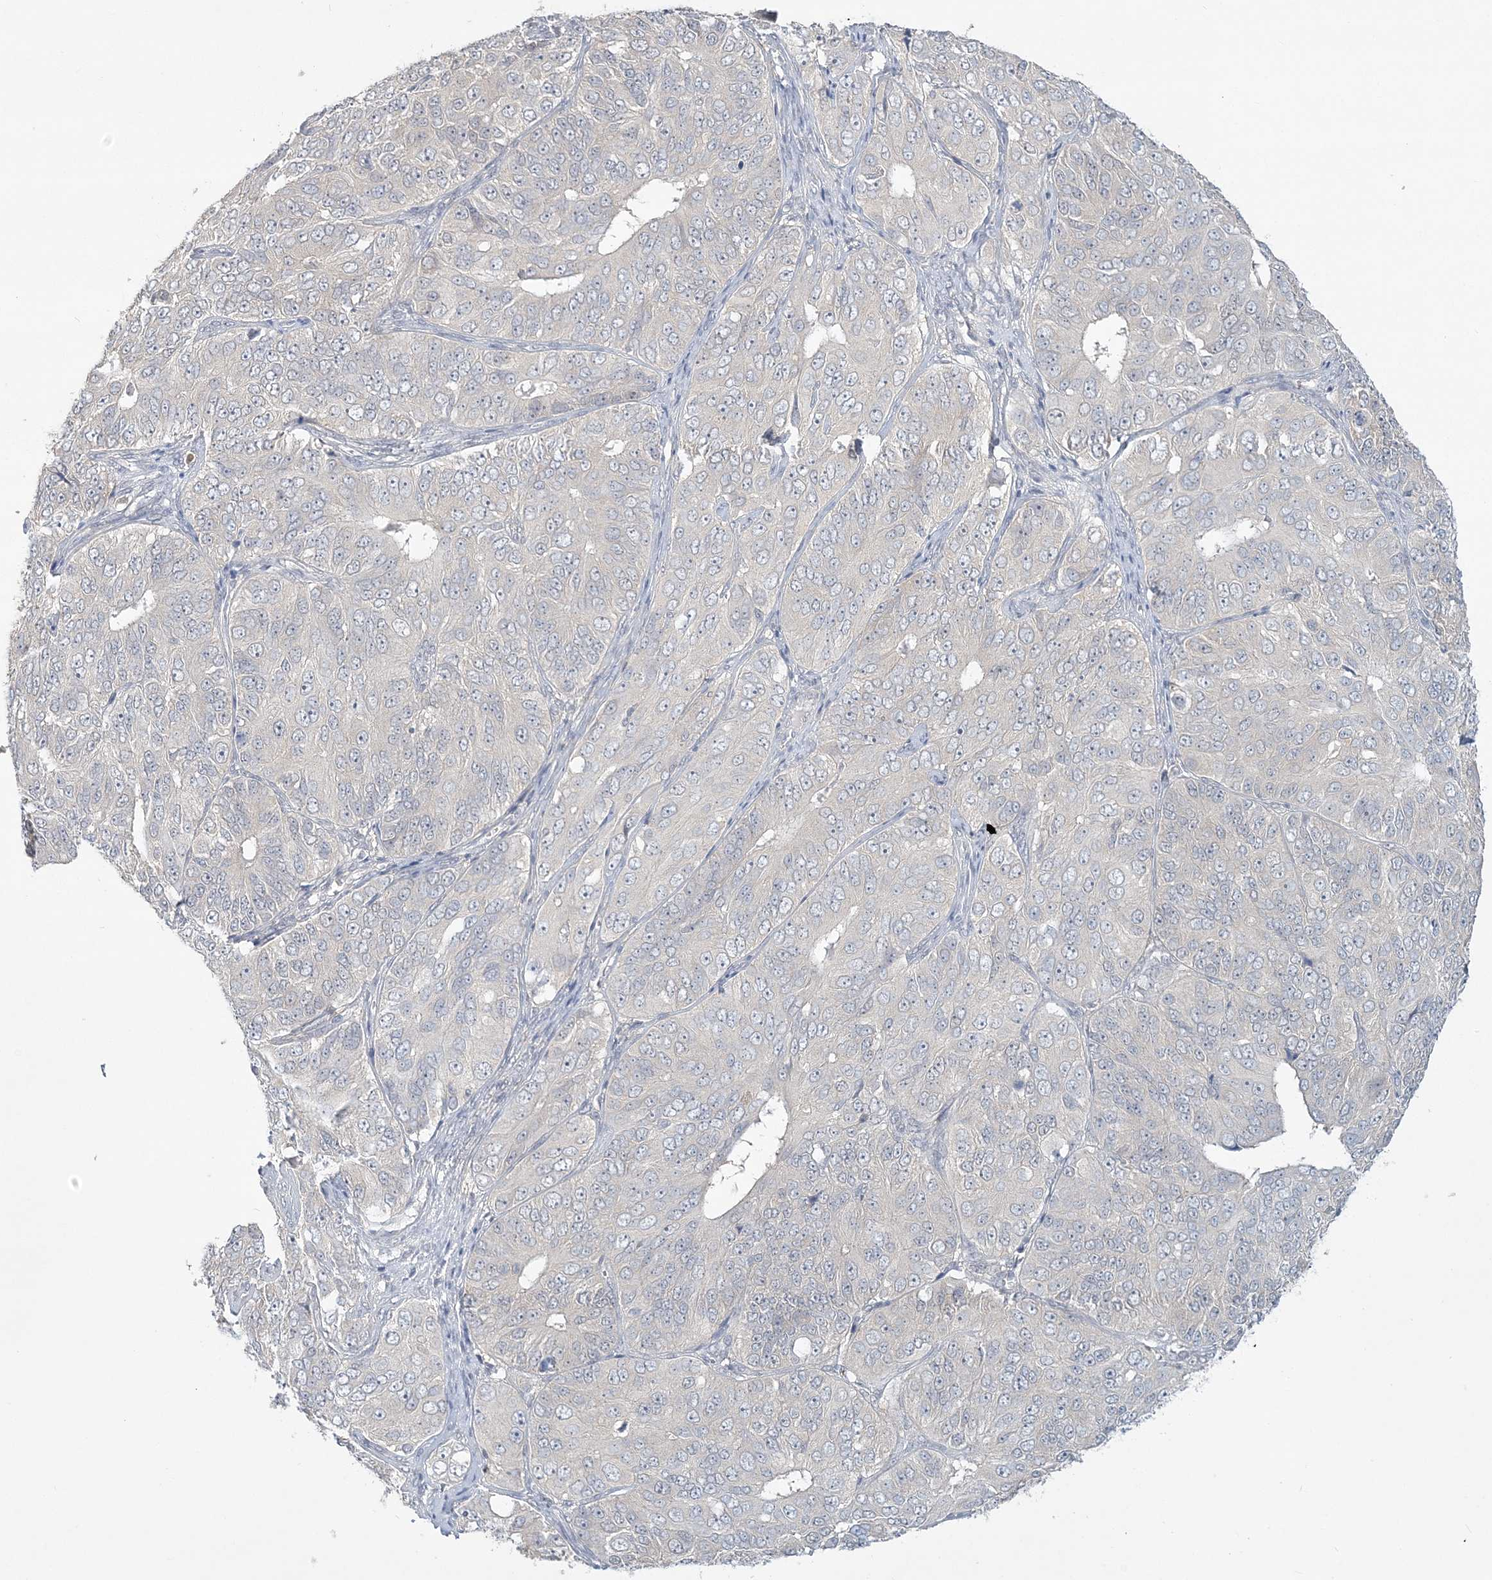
{"staining": {"intensity": "negative", "quantity": "none", "location": "none"}, "tissue": "ovarian cancer", "cell_type": "Tumor cells", "image_type": "cancer", "snomed": [{"axis": "morphology", "description": "Carcinoma, endometroid"}, {"axis": "topography", "description": "Ovary"}], "caption": "Immunohistochemistry (IHC) photomicrograph of human ovarian endometroid carcinoma stained for a protein (brown), which demonstrates no positivity in tumor cells.", "gene": "ANKS1A", "patient": {"sex": "female", "age": 51}}